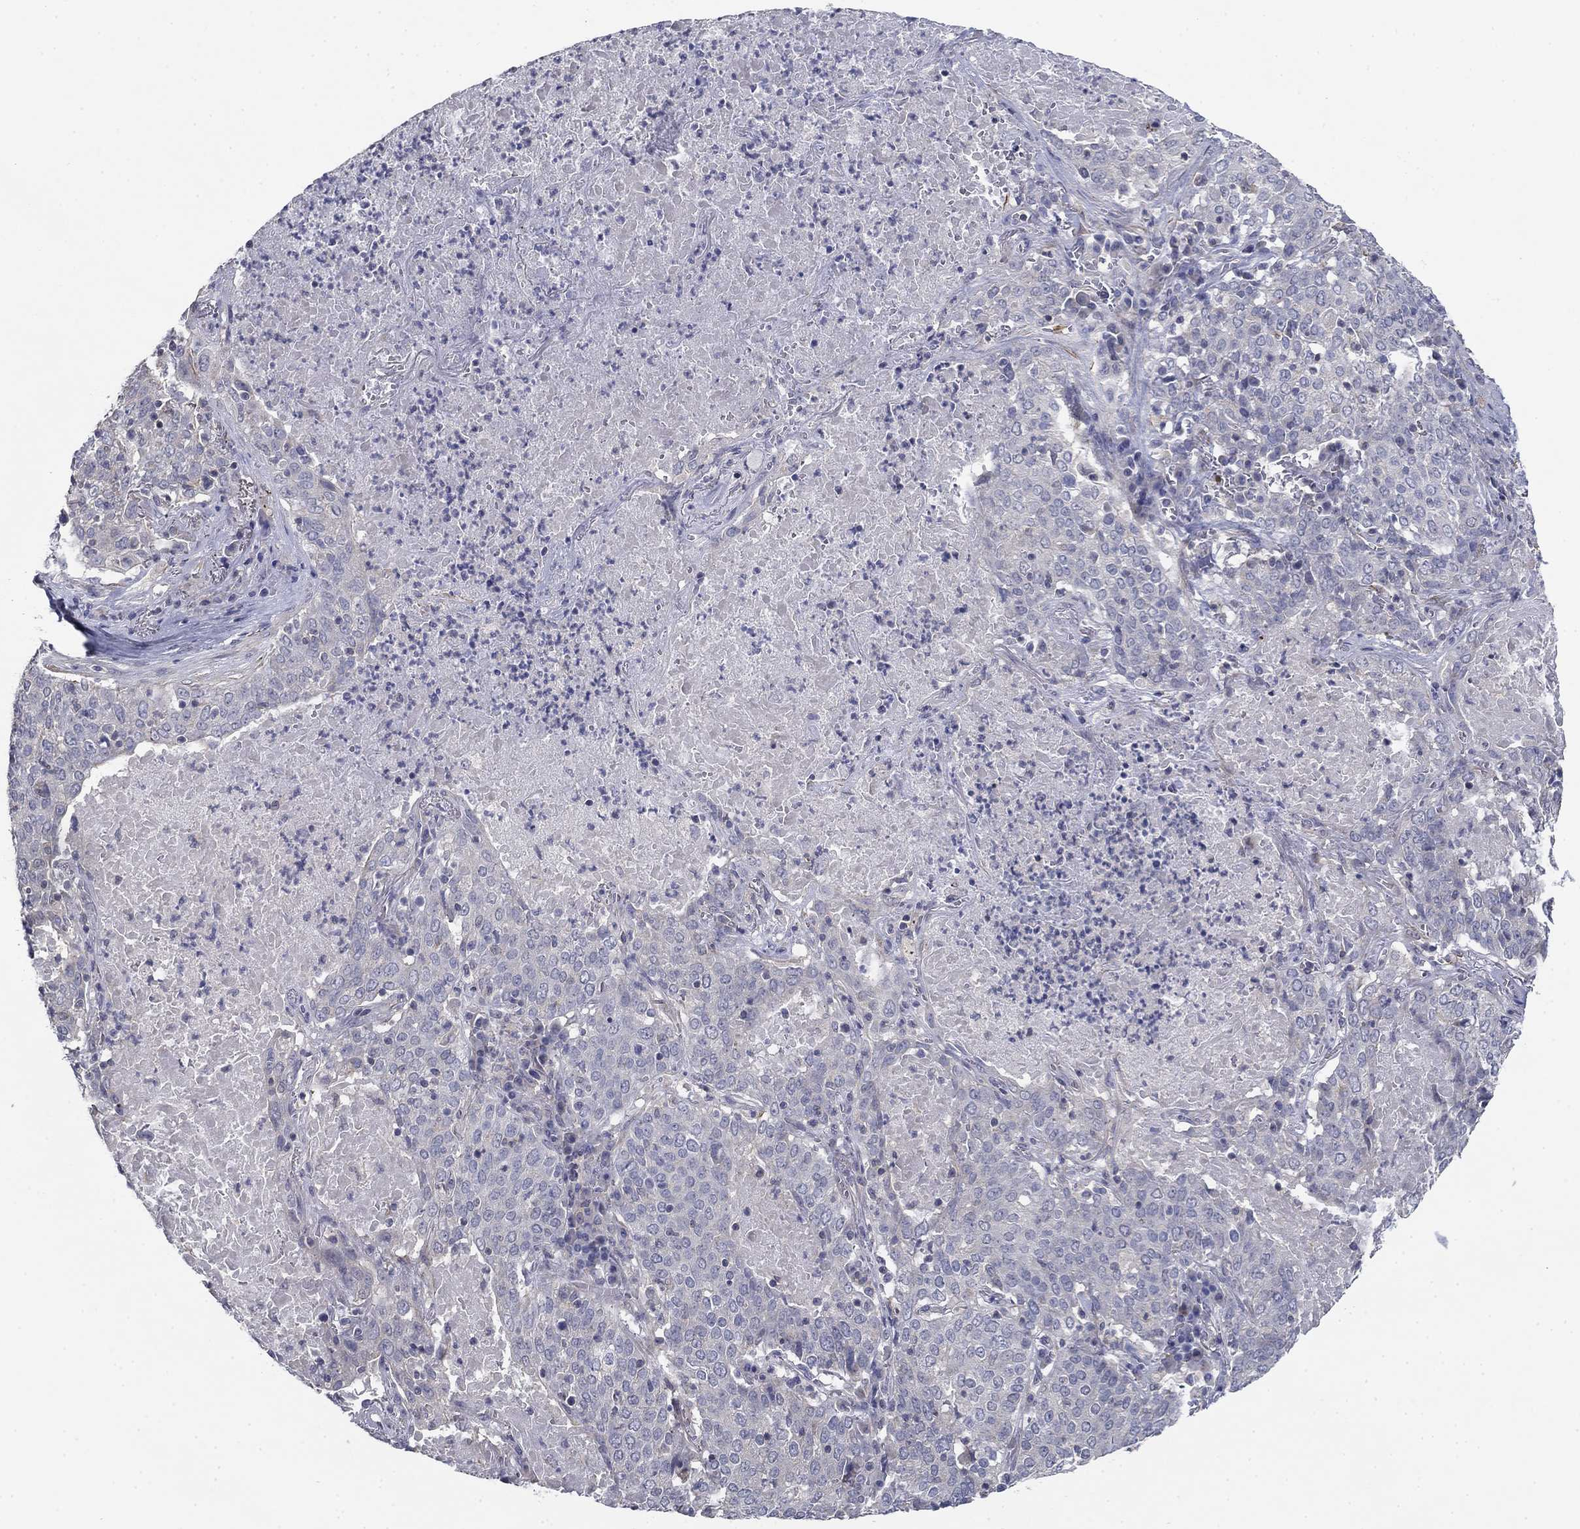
{"staining": {"intensity": "negative", "quantity": "none", "location": "none"}, "tissue": "lung cancer", "cell_type": "Tumor cells", "image_type": "cancer", "snomed": [{"axis": "morphology", "description": "Squamous cell carcinoma, NOS"}, {"axis": "topography", "description": "Lung"}], "caption": "A micrograph of human lung squamous cell carcinoma is negative for staining in tumor cells. Nuclei are stained in blue.", "gene": "GRK7", "patient": {"sex": "male", "age": 82}}